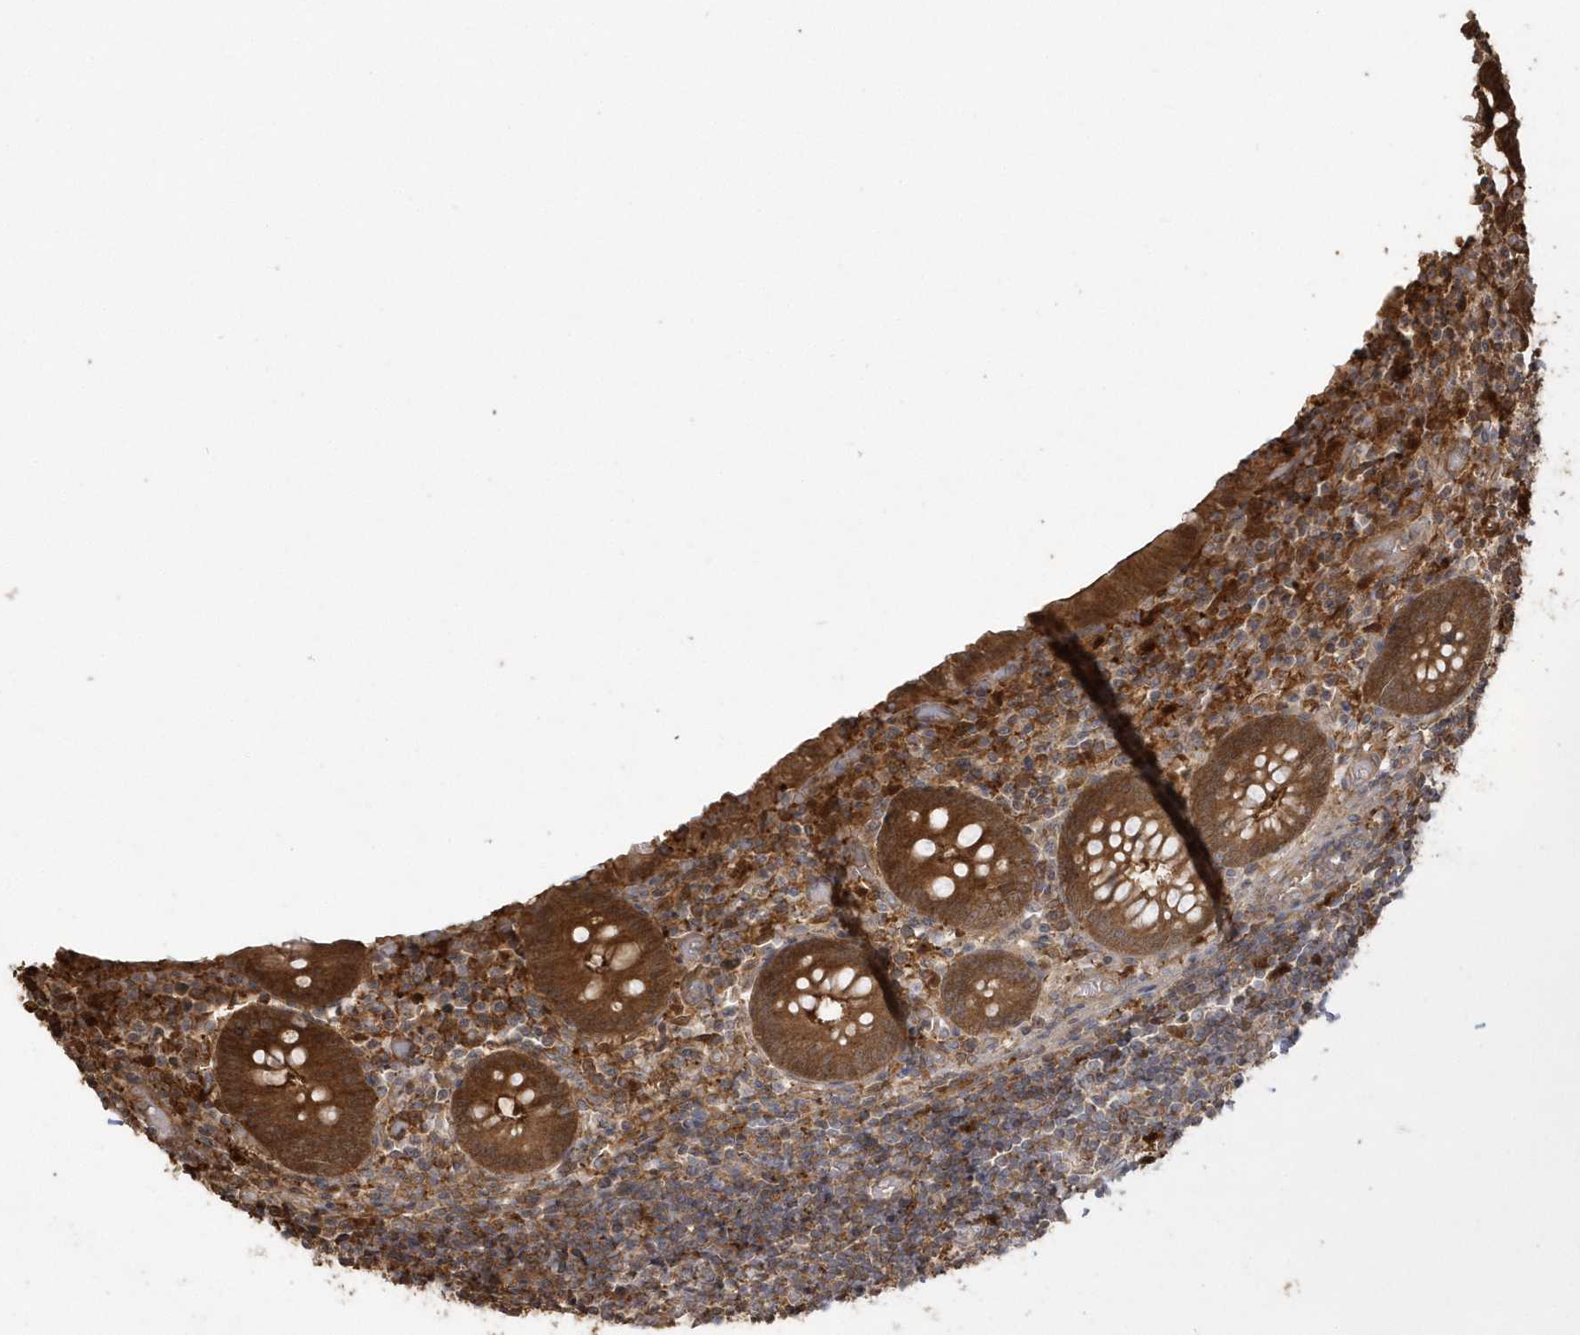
{"staining": {"intensity": "strong", "quantity": ">75%", "location": "cytoplasmic/membranous"}, "tissue": "appendix", "cell_type": "Glandular cells", "image_type": "normal", "snomed": [{"axis": "morphology", "description": "Normal tissue, NOS"}, {"axis": "topography", "description": "Appendix"}], "caption": "Immunohistochemical staining of normal human appendix shows strong cytoplasmic/membranous protein expression in about >75% of glandular cells. (brown staining indicates protein expression, while blue staining denotes nuclei).", "gene": "HNMT", "patient": {"sex": "female", "age": 17}}